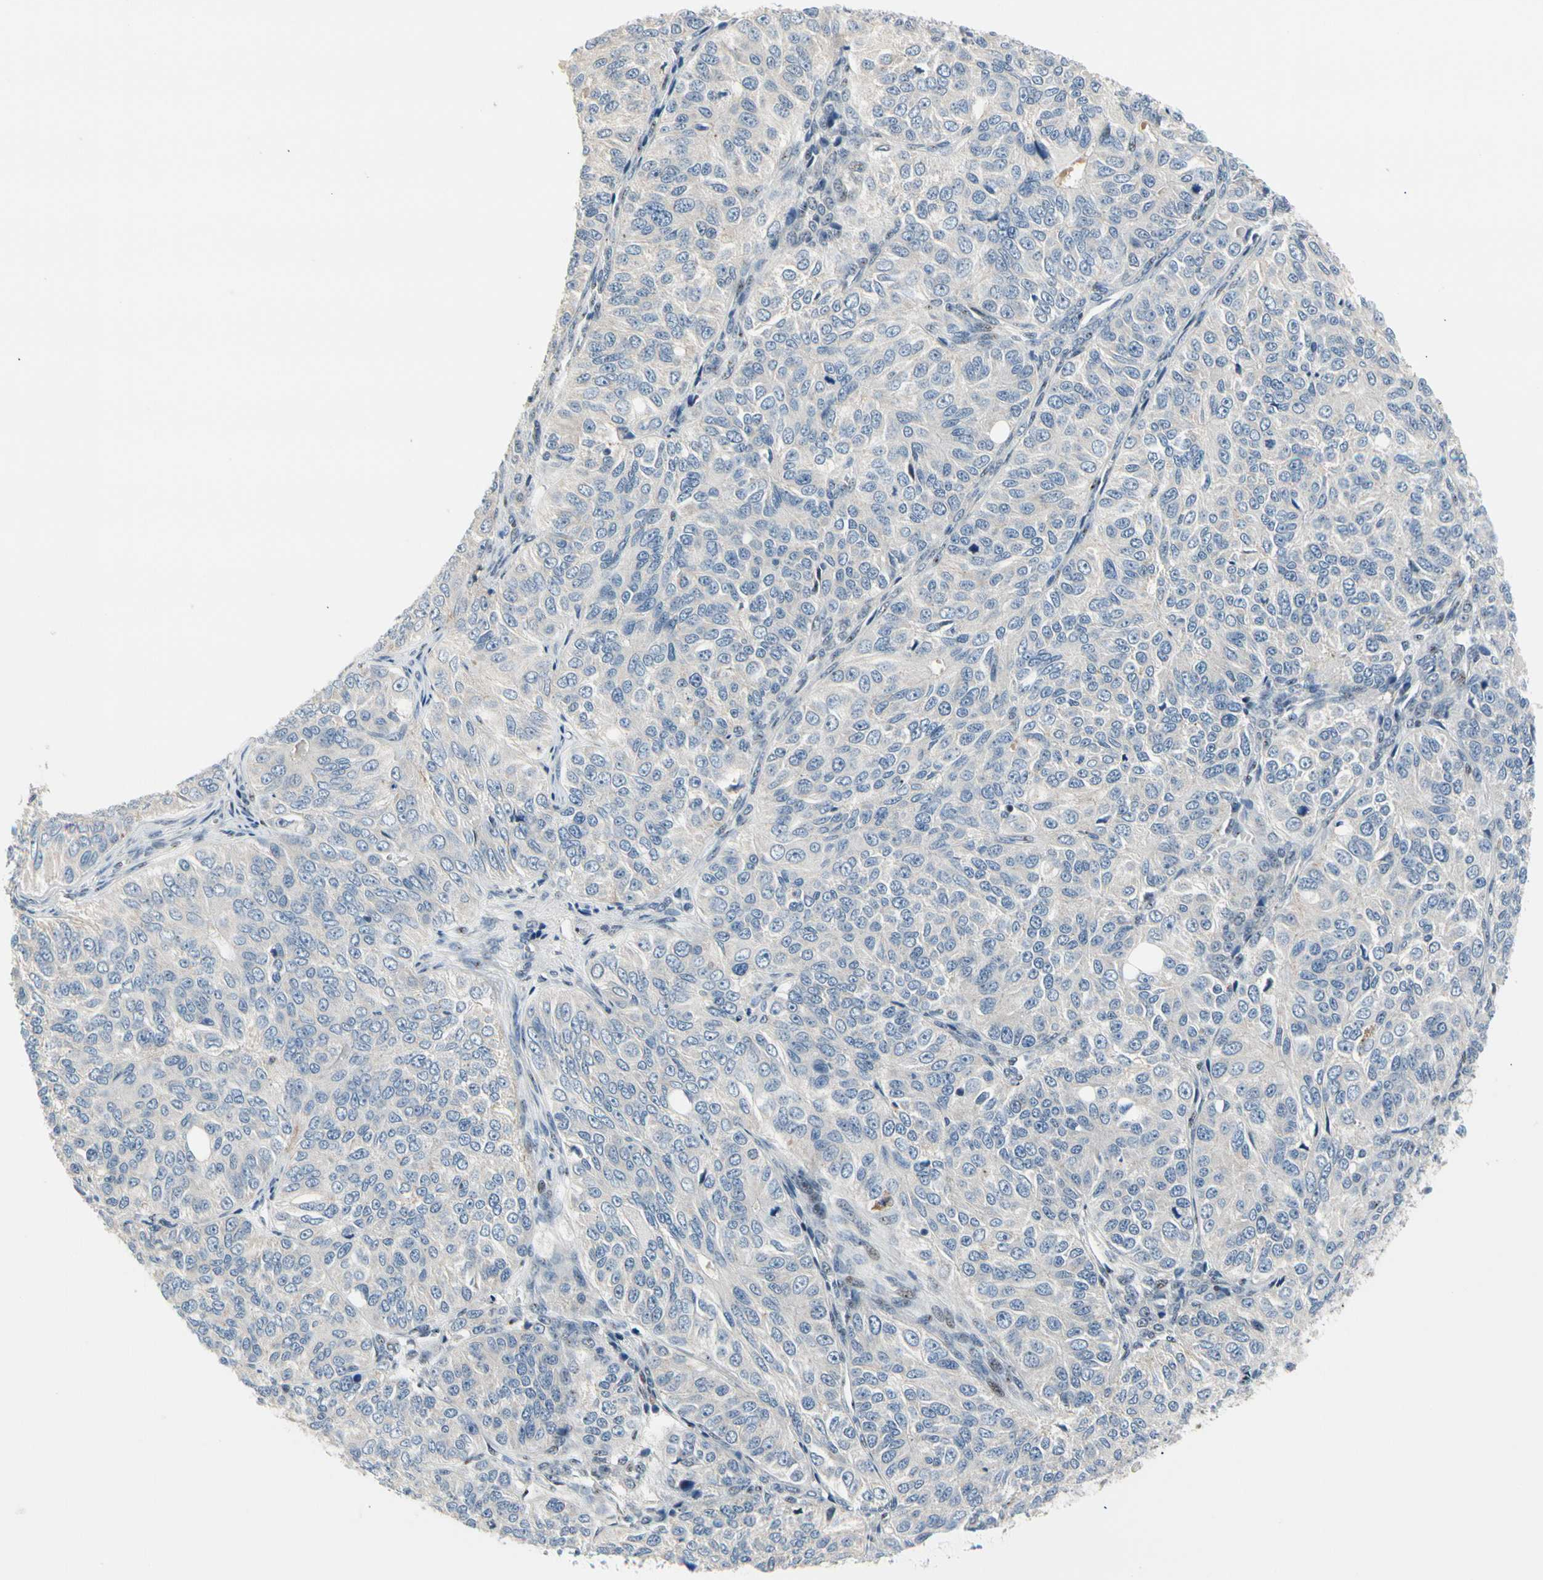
{"staining": {"intensity": "negative", "quantity": "none", "location": "none"}, "tissue": "ovarian cancer", "cell_type": "Tumor cells", "image_type": "cancer", "snomed": [{"axis": "morphology", "description": "Carcinoma, endometroid"}, {"axis": "topography", "description": "Ovary"}], "caption": "An immunohistochemistry photomicrograph of ovarian endometroid carcinoma is shown. There is no staining in tumor cells of ovarian endometroid carcinoma.", "gene": "NFASC", "patient": {"sex": "female", "age": 51}}